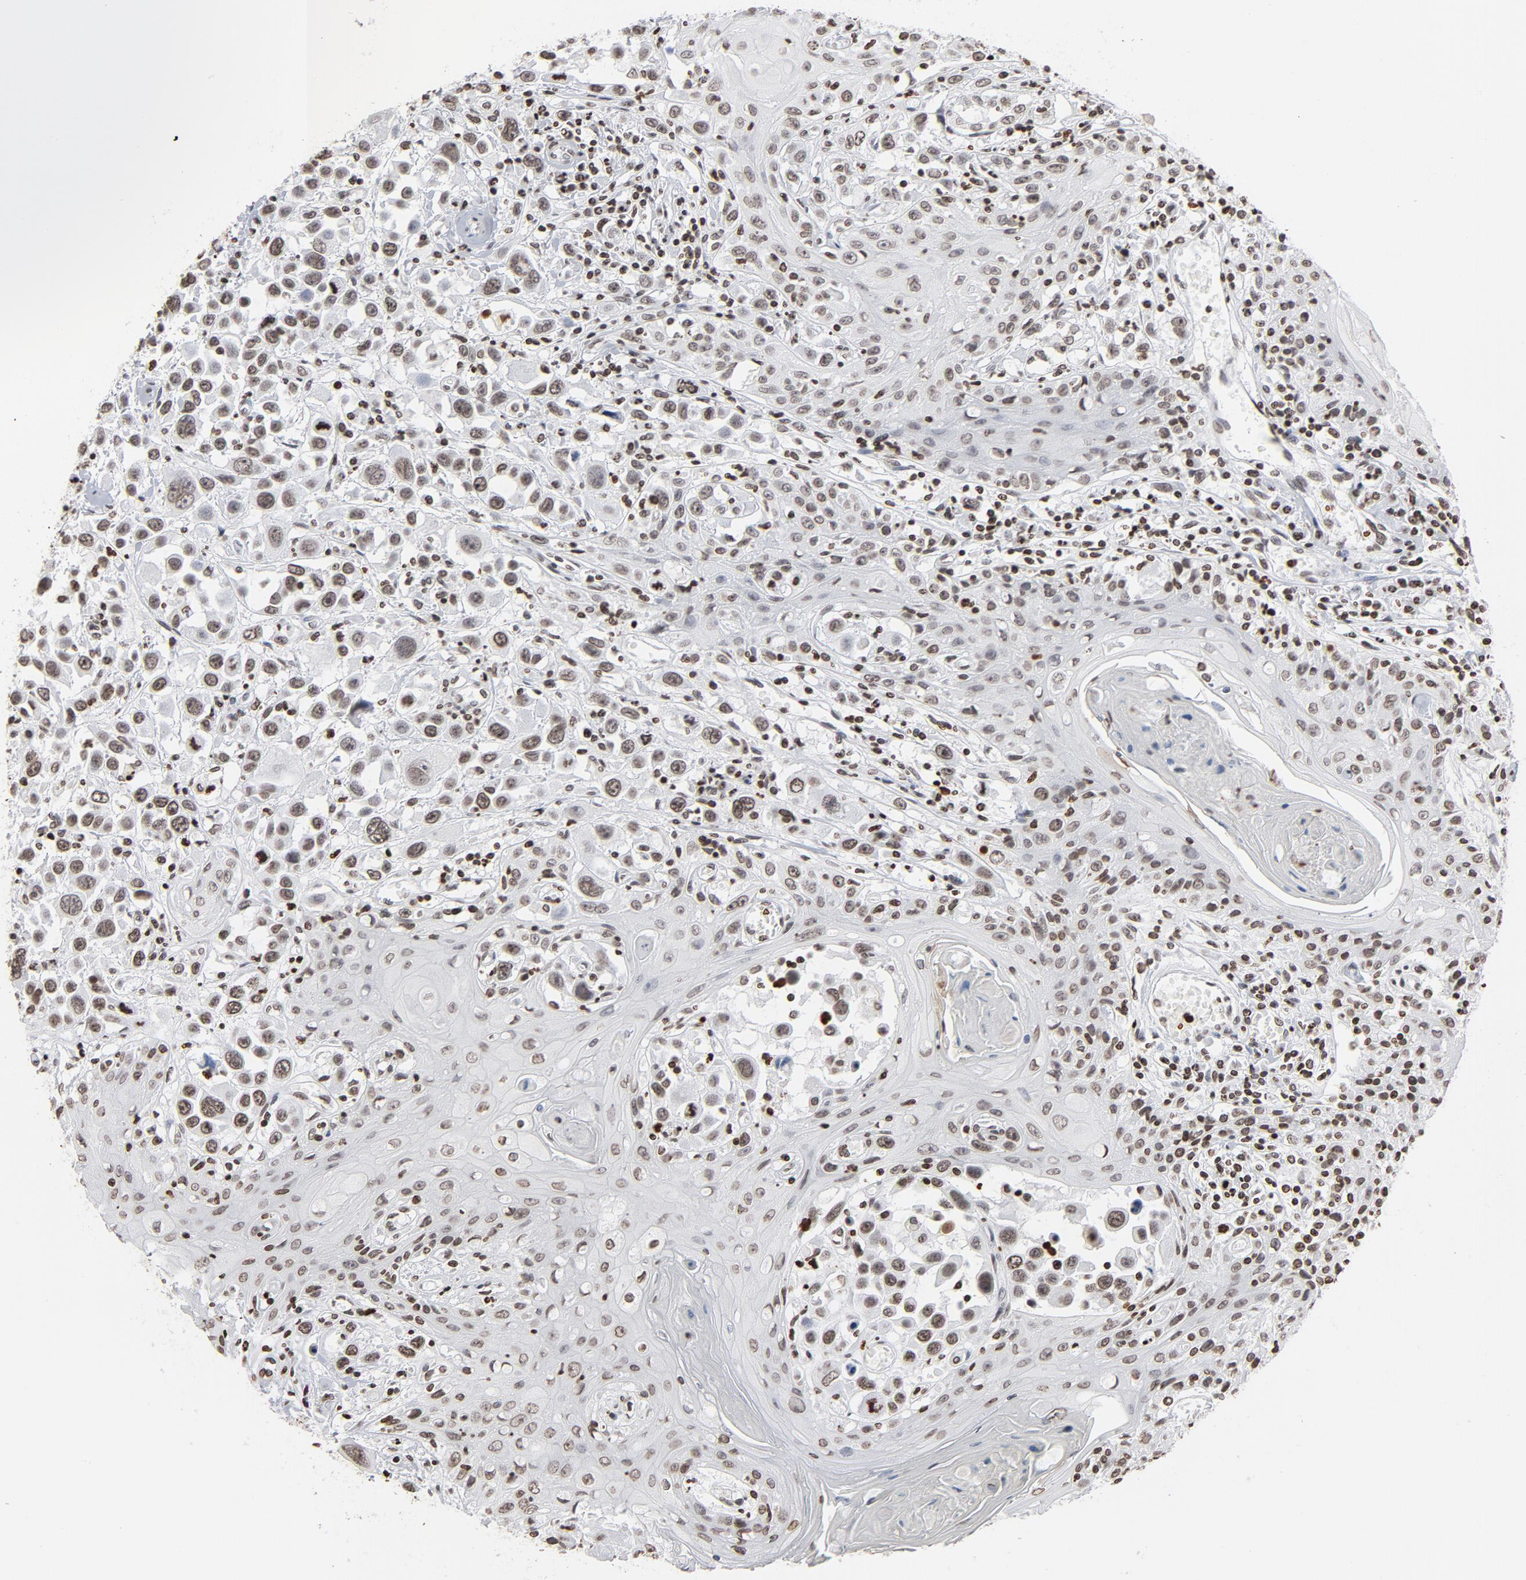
{"staining": {"intensity": "weak", "quantity": ">75%", "location": "nuclear"}, "tissue": "head and neck cancer", "cell_type": "Tumor cells", "image_type": "cancer", "snomed": [{"axis": "morphology", "description": "Squamous cell carcinoma, NOS"}, {"axis": "topography", "description": "Oral tissue"}, {"axis": "topography", "description": "Head-Neck"}], "caption": "Protein staining of head and neck cancer (squamous cell carcinoma) tissue reveals weak nuclear positivity in approximately >75% of tumor cells. The protein of interest is stained brown, and the nuclei are stained in blue (DAB (3,3'-diaminobenzidine) IHC with brightfield microscopy, high magnification).", "gene": "H2AC12", "patient": {"sex": "female", "age": 76}}